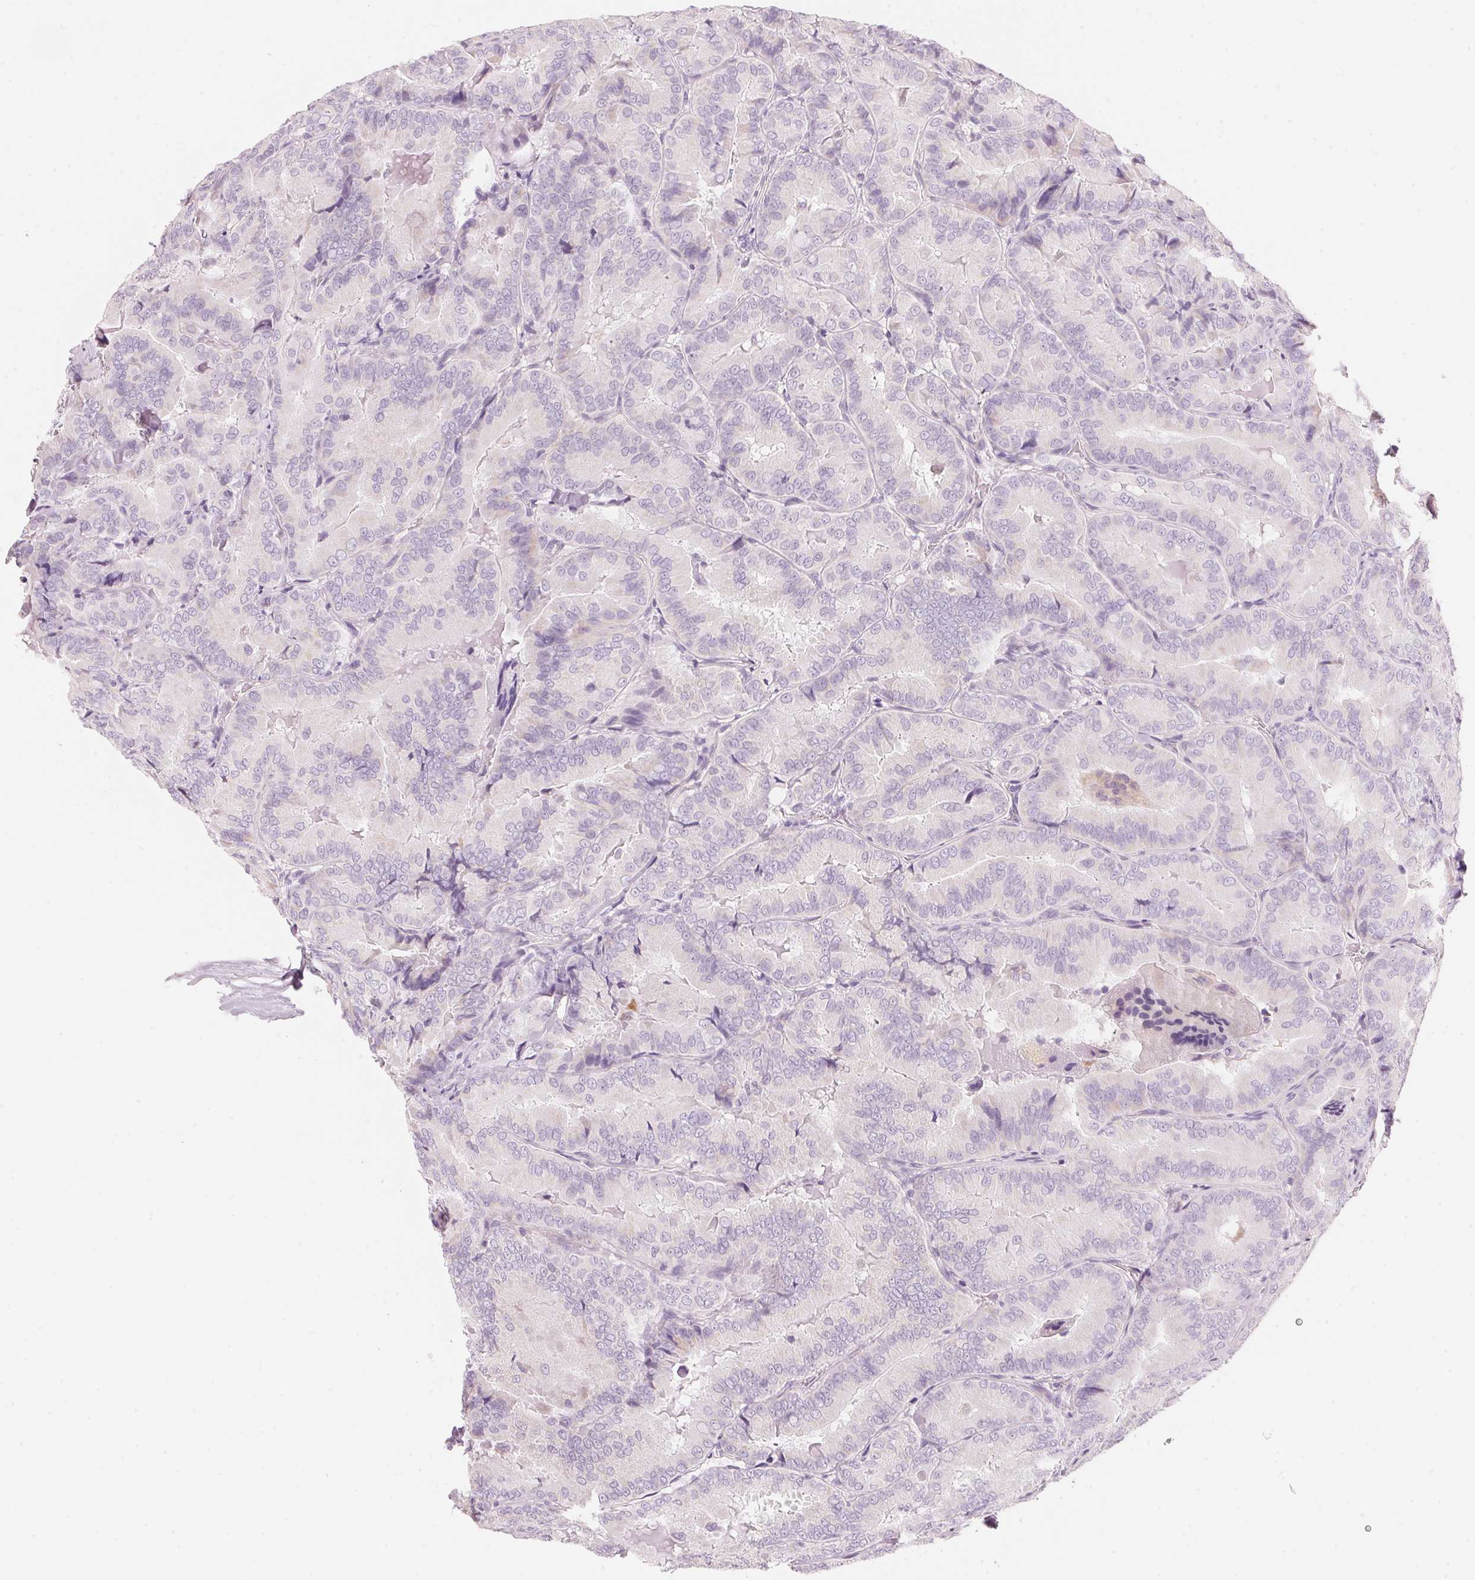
{"staining": {"intensity": "negative", "quantity": "none", "location": "none"}, "tissue": "thyroid cancer", "cell_type": "Tumor cells", "image_type": "cancer", "snomed": [{"axis": "morphology", "description": "Papillary adenocarcinoma, NOS"}, {"axis": "topography", "description": "Thyroid gland"}], "caption": "Immunohistochemical staining of human papillary adenocarcinoma (thyroid) shows no significant expression in tumor cells. (DAB IHC visualized using brightfield microscopy, high magnification).", "gene": "HOXB13", "patient": {"sex": "male", "age": 61}}